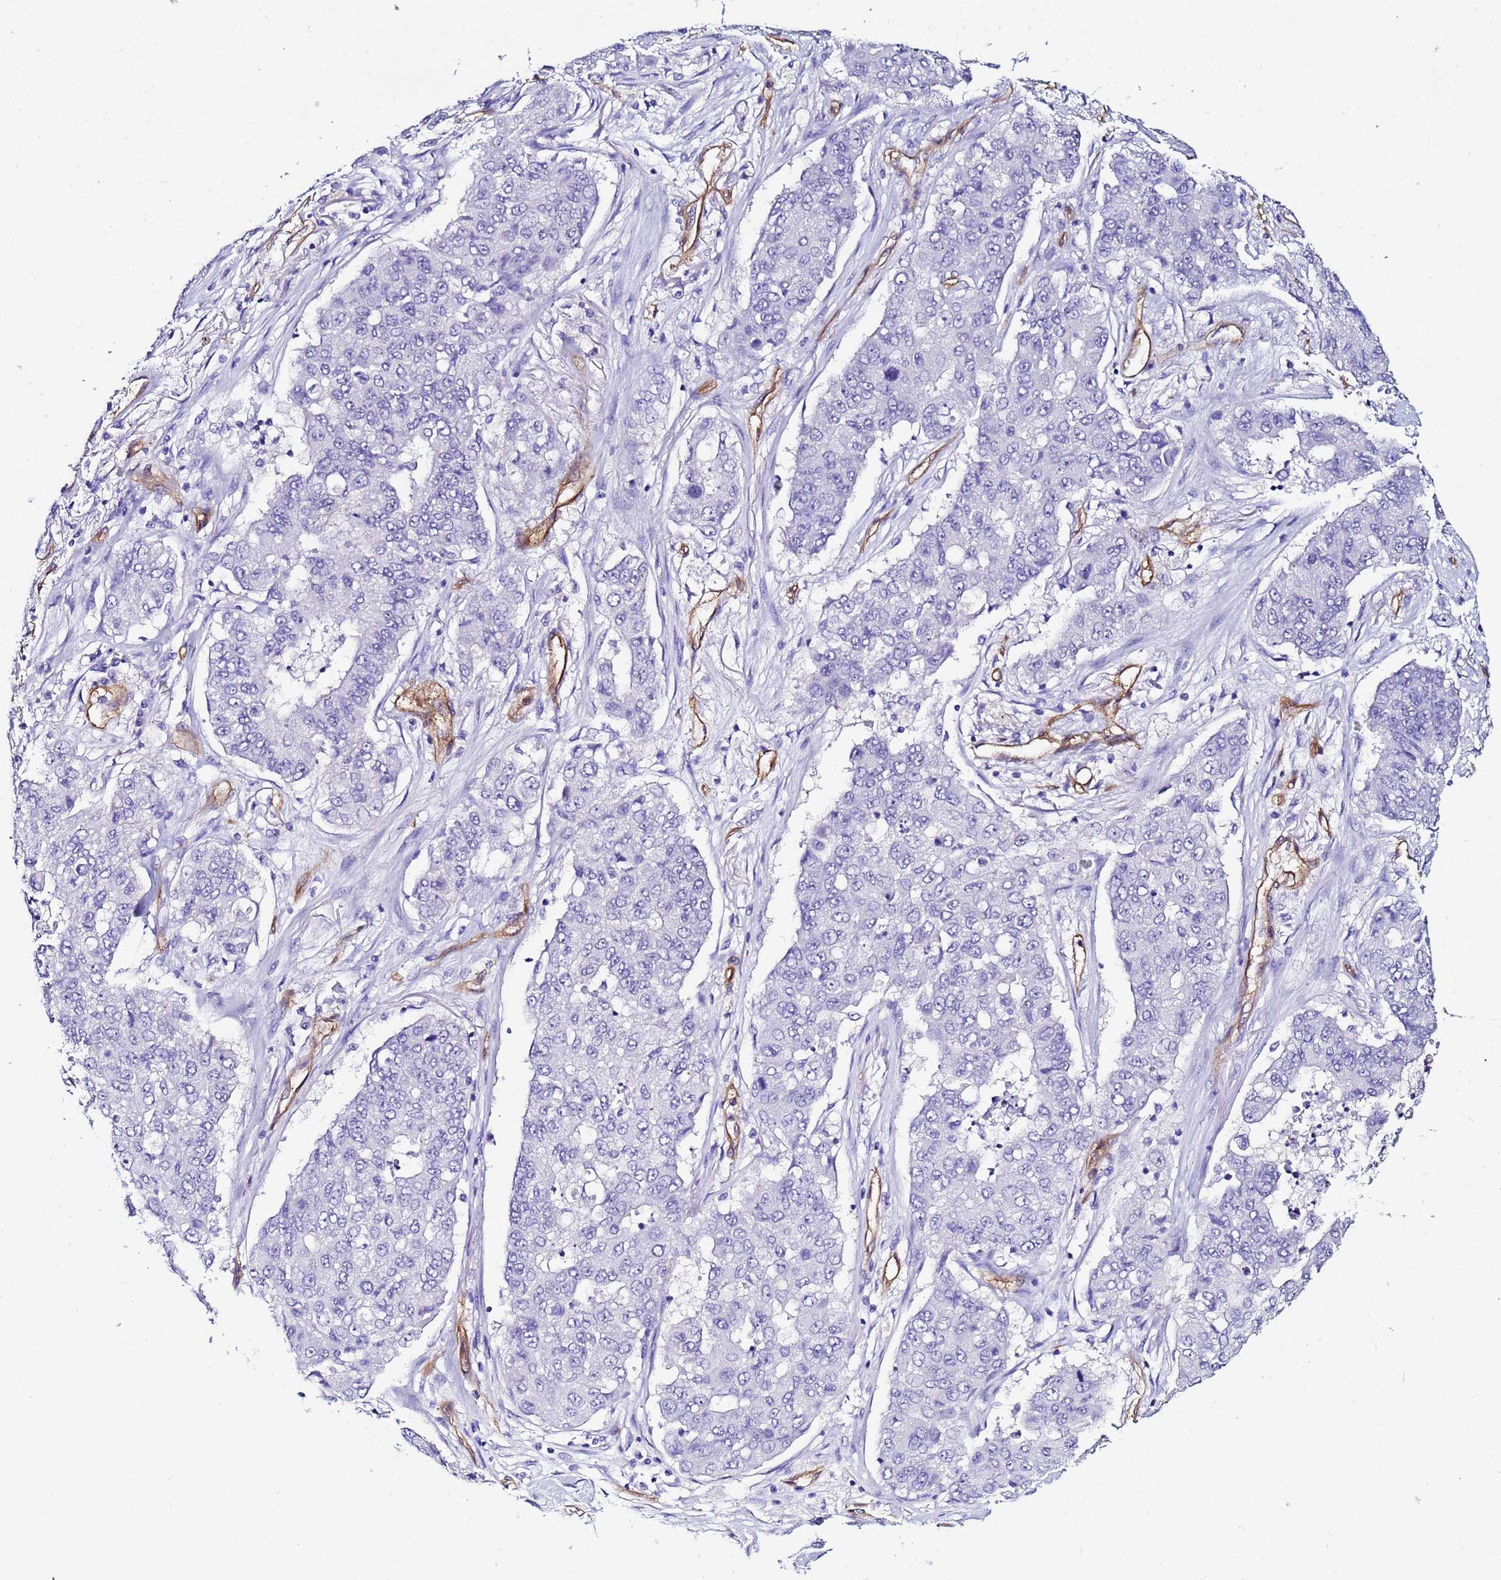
{"staining": {"intensity": "negative", "quantity": "none", "location": "none"}, "tissue": "lung cancer", "cell_type": "Tumor cells", "image_type": "cancer", "snomed": [{"axis": "morphology", "description": "Squamous cell carcinoma, NOS"}, {"axis": "topography", "description": "Lung"}], "caption": "A histopathology image of human squamous cell carcinoma (lung) is negative for staining in tumor cells.", "gene": "DEFB104A", "patient": {"sex": "male", "age": 74}}